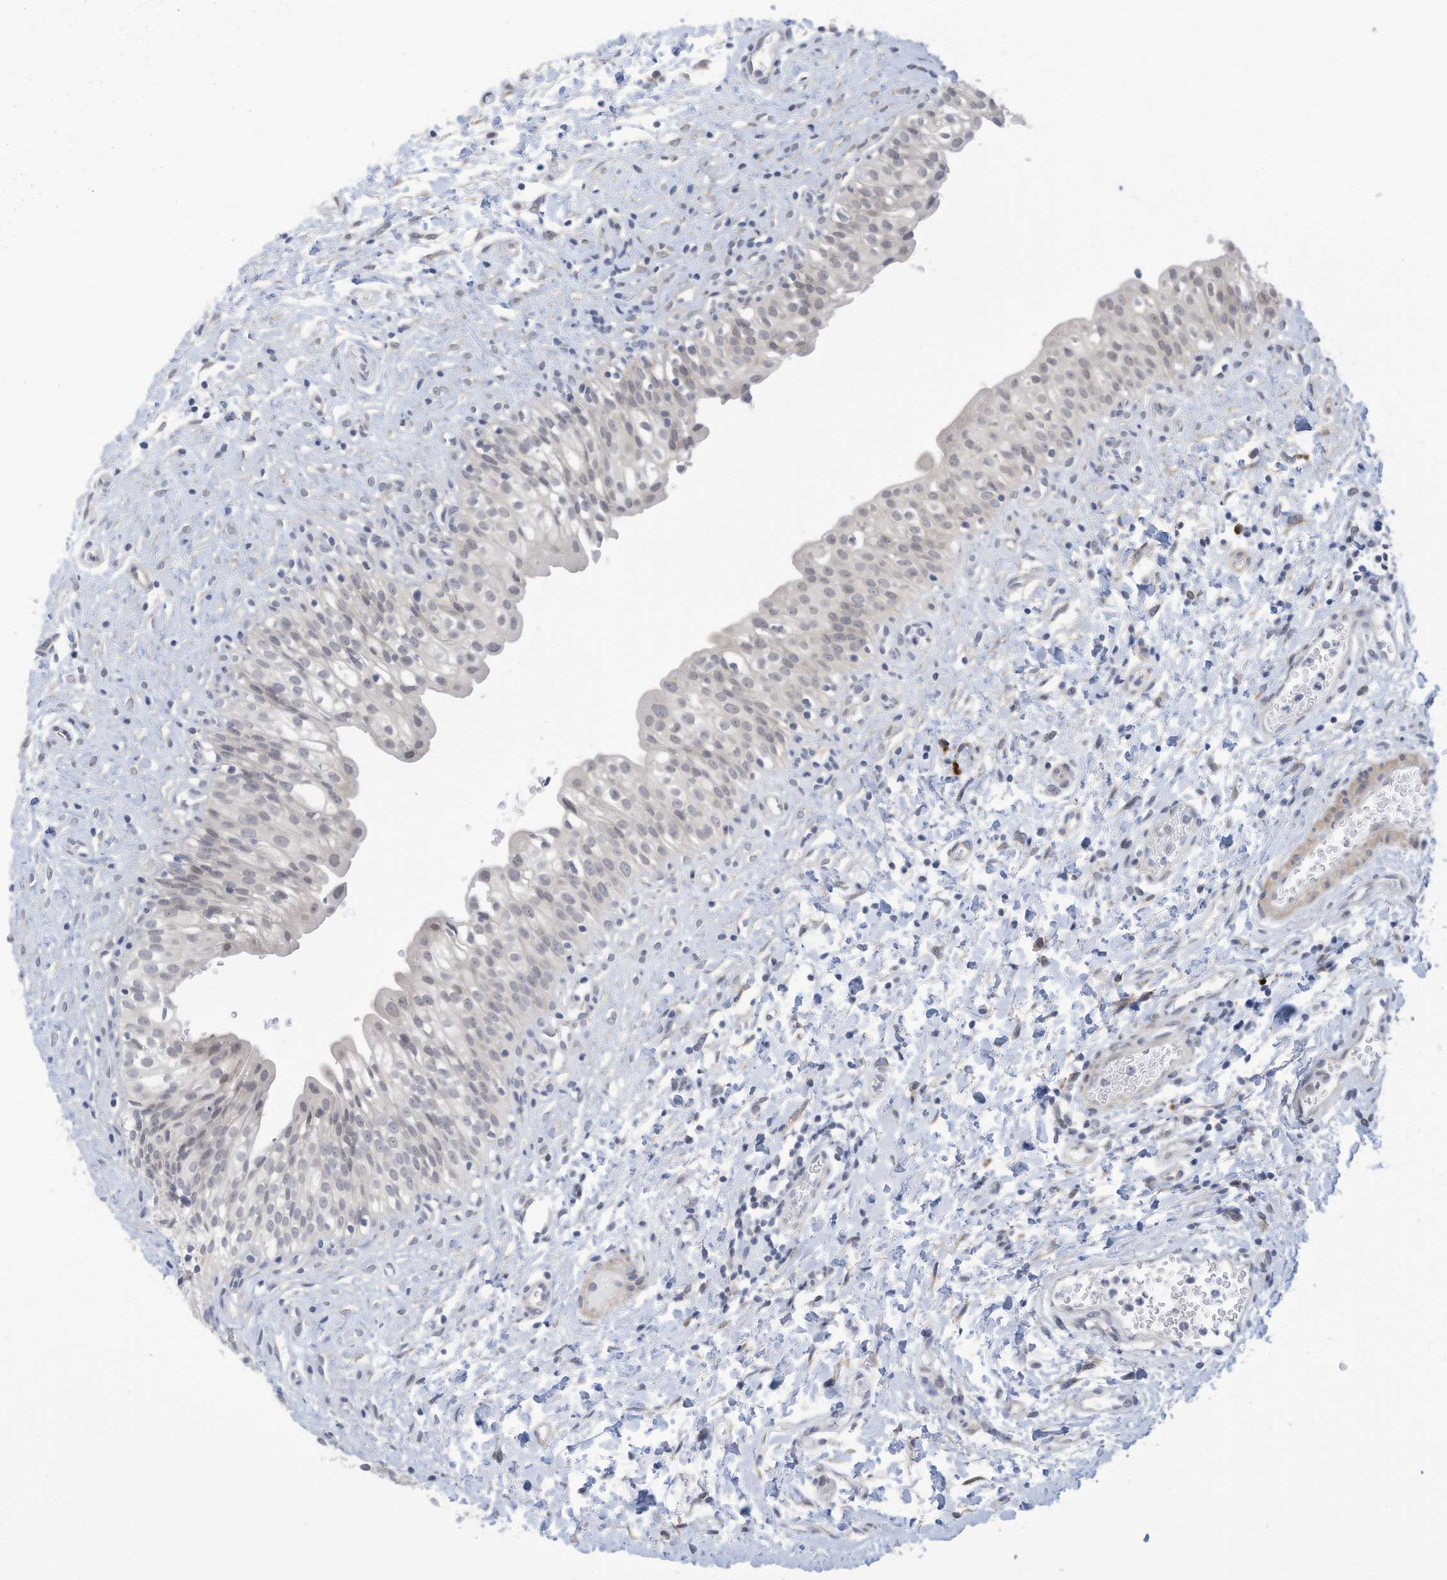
{"staining": {"intensity": "weak", "quantity": "<25%", "location": "cytoplasmic/membranous"}, "tissue": "urinary bladder", "cell_type": "Urothelial cells", "image_type": "normal", "snomed": [{"axis": "morphology", "description": "Normal tissue, NOS"}, {"axis": "topography", "description": "Urinary bladder"}], "caption": "Protein analysis of benign urinary bladder displays no significant expression in urothelial cells.", "gene": "ZNF292", "patient": {"sex": "male", "age": 51}}